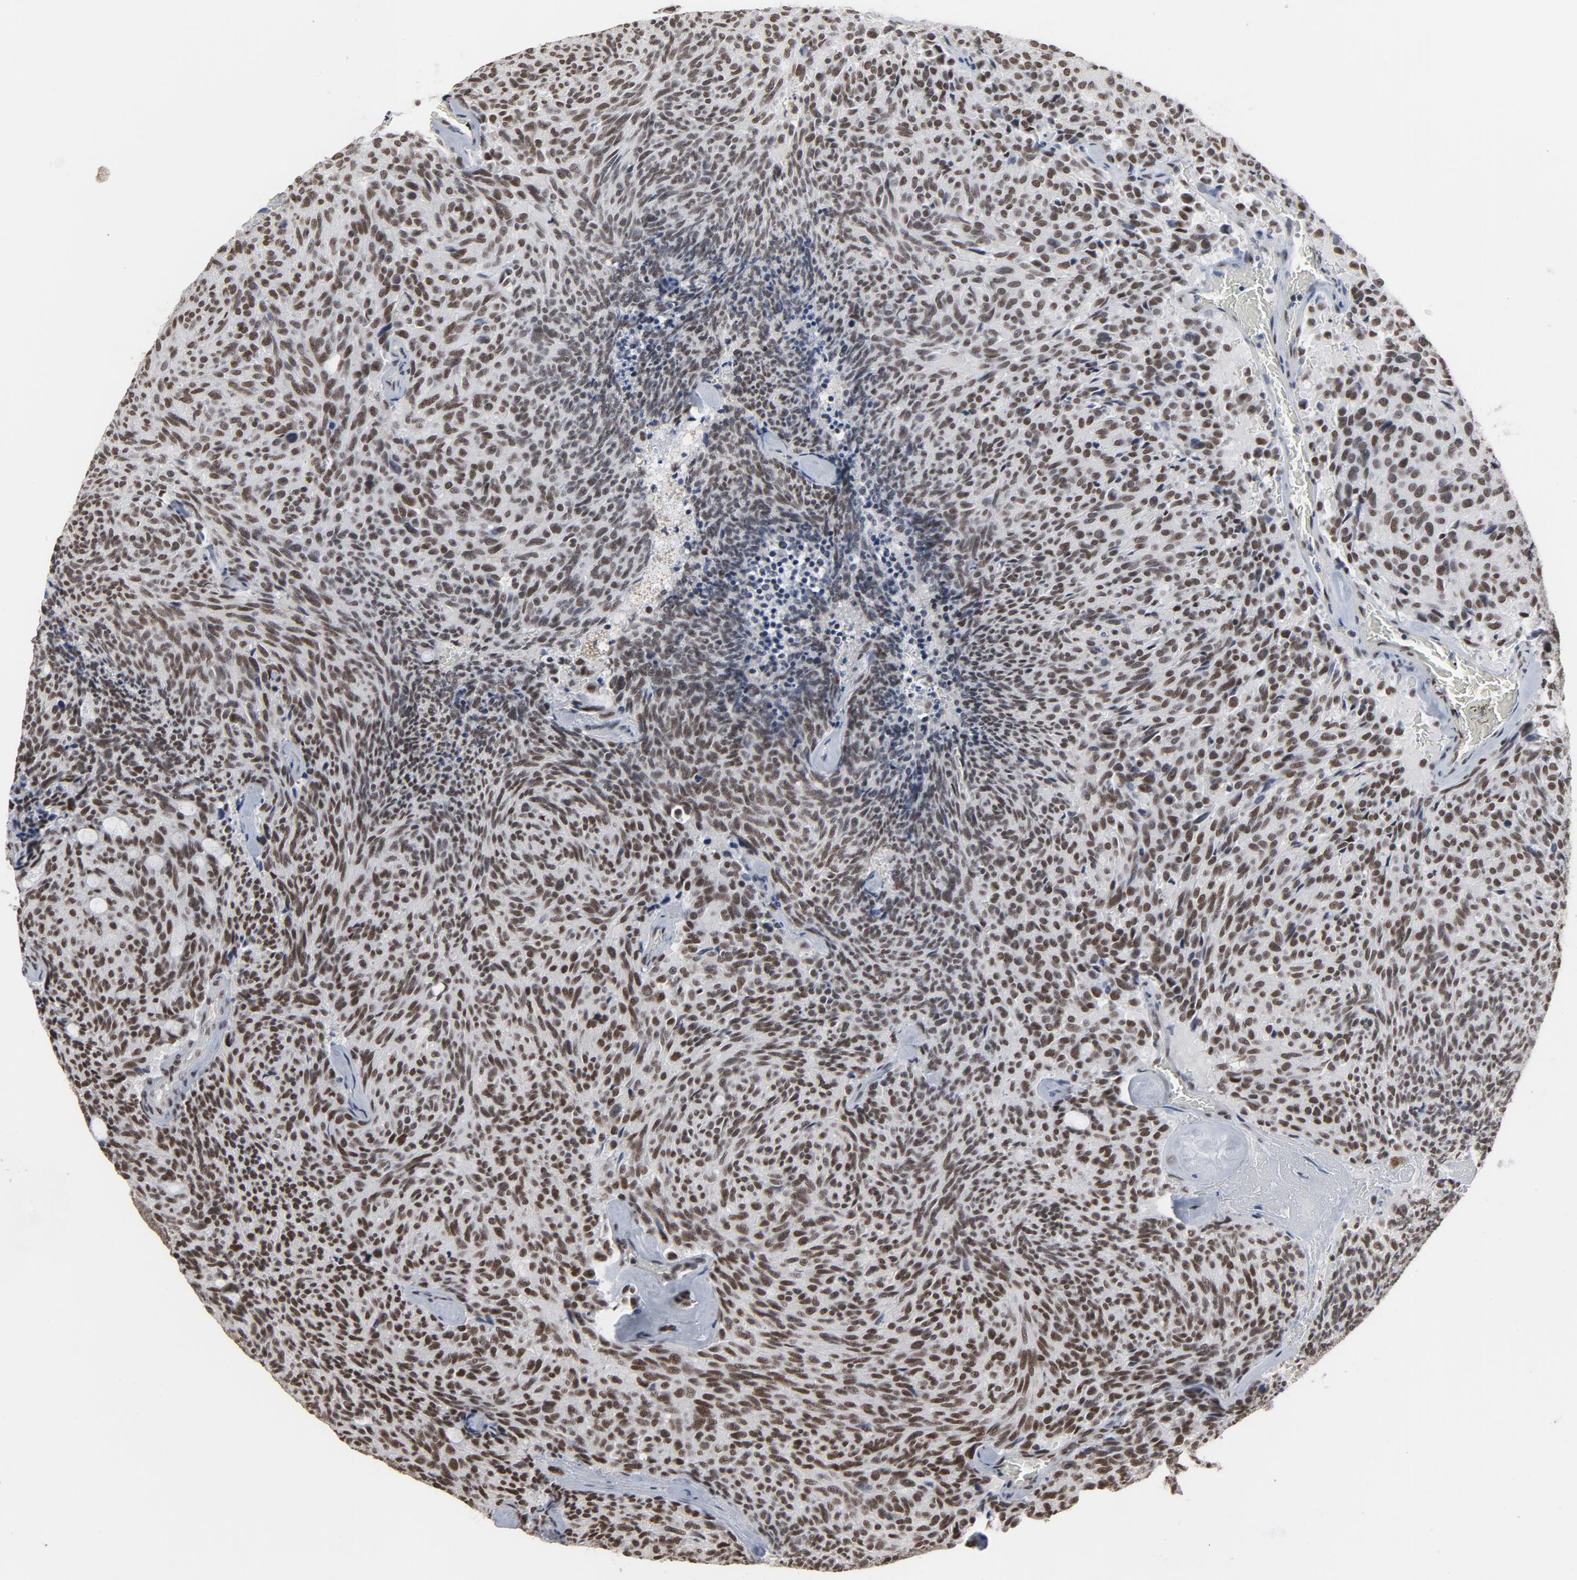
{"staining": {"intensity": "moderate", "quantity": ">75%", "location": "nuclear"}, "tissue": "carcinoid", "cell_type": "Tumor cells", "image_type": "cancer", "snomed": [{"axis": "morphology", "description": "Carcinoid, malignant, NOS"}, {"axis": "topography", "description": "Pancreas"}], "caption": "Protein expression analysis of human carcinoid reveals moderate nuclear expression in approximately >75% of tumor cells.", "gene": "MRE11", "patient": {"sex": "female", "age": 54}}